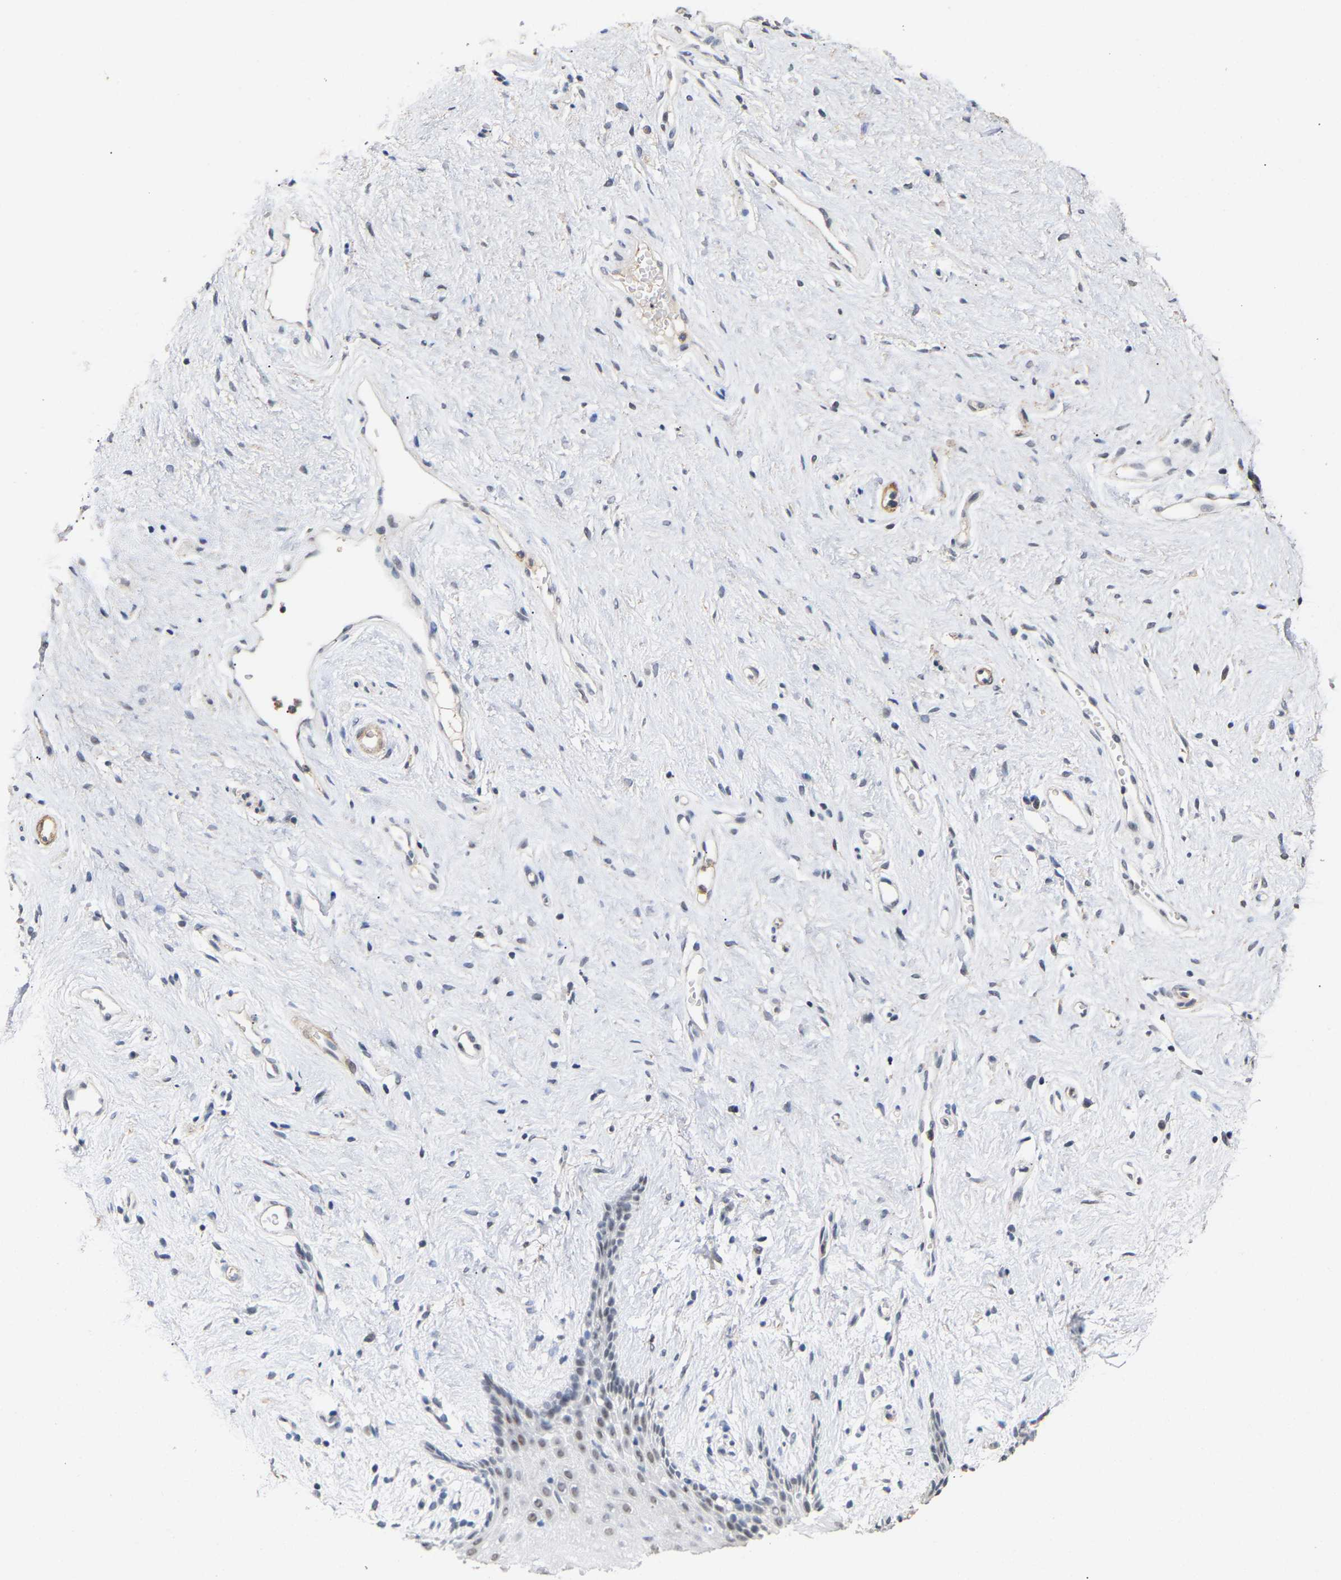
{"staining": {"intensity": "weak", "quantity": "25%-75%", "location": "nuclear"}, "tissue": "vagina", "cell_type": "Squamous epithelial cells", "image_type": "normal", "snomed": [{"axis": "morphology", "description": "Normal tissue, NOS"}, {"axis": "topography", "description": "Vagina"}], "caption": "The histopathology image reveals a brown stain indicating the presence of a protein in the nuclear of squamous epithelial cells in vagina. Using DAB (3,3'-diaminobenzidine) (brown) and hematoxylin (blue) stains, captured at high magnification using brightfield microscopy.", "gene": "AMPH", "patient": {"sex": "female", "age": 44}}